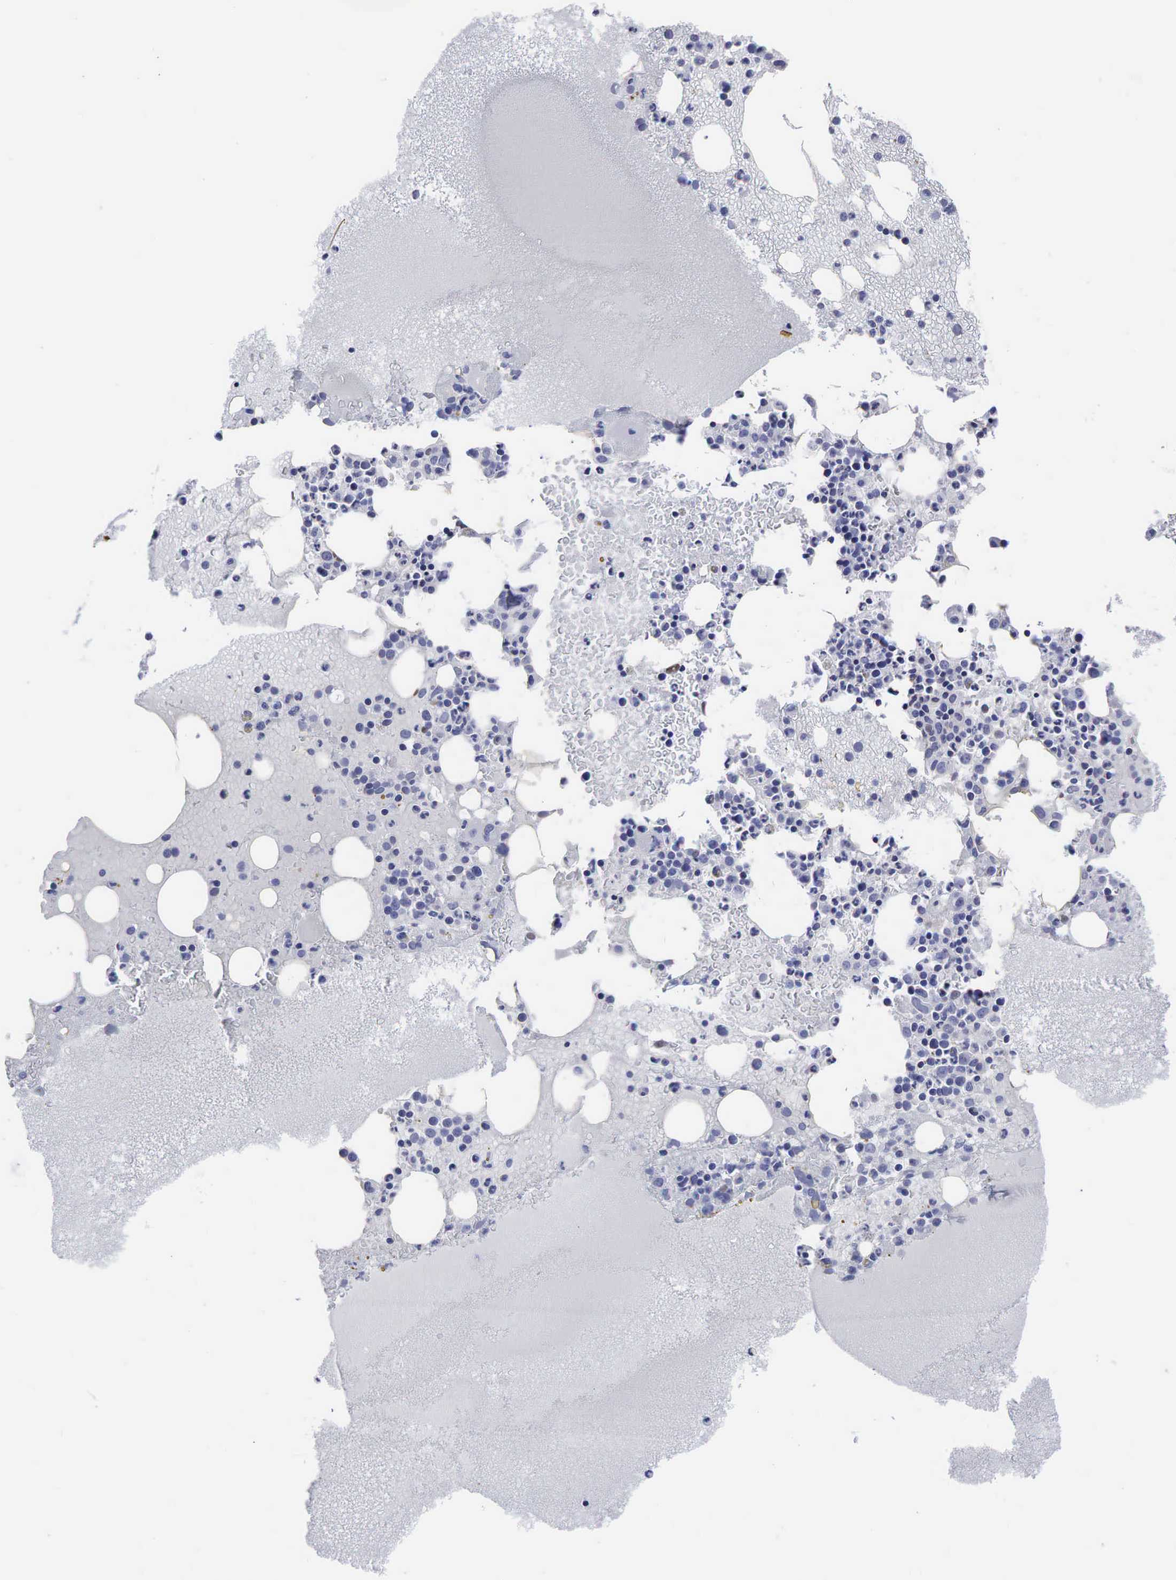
{"staining": {"intensity": "negative", "quantity": "none", "location": "none"}, "tissue": "bone marrow", "cell_type": "Hematopoietic cells", "image_type": "normal", "snomed": [{"axis": "morphology", "description": "Normal tissue, NOS"}, {"axis": "topography", "description": "Bone marrow"}], "caption": "High magnification brightfield microscopy of unremarkable bone marrow stained with DAB (brown) and counterstained with hematoxylin (blue): hematopoietic cells show no significant expression. (IHC, brightfield microscopy, high magnification).", "gene": "AR", "patient": {"sex": "female", "age": 74}}